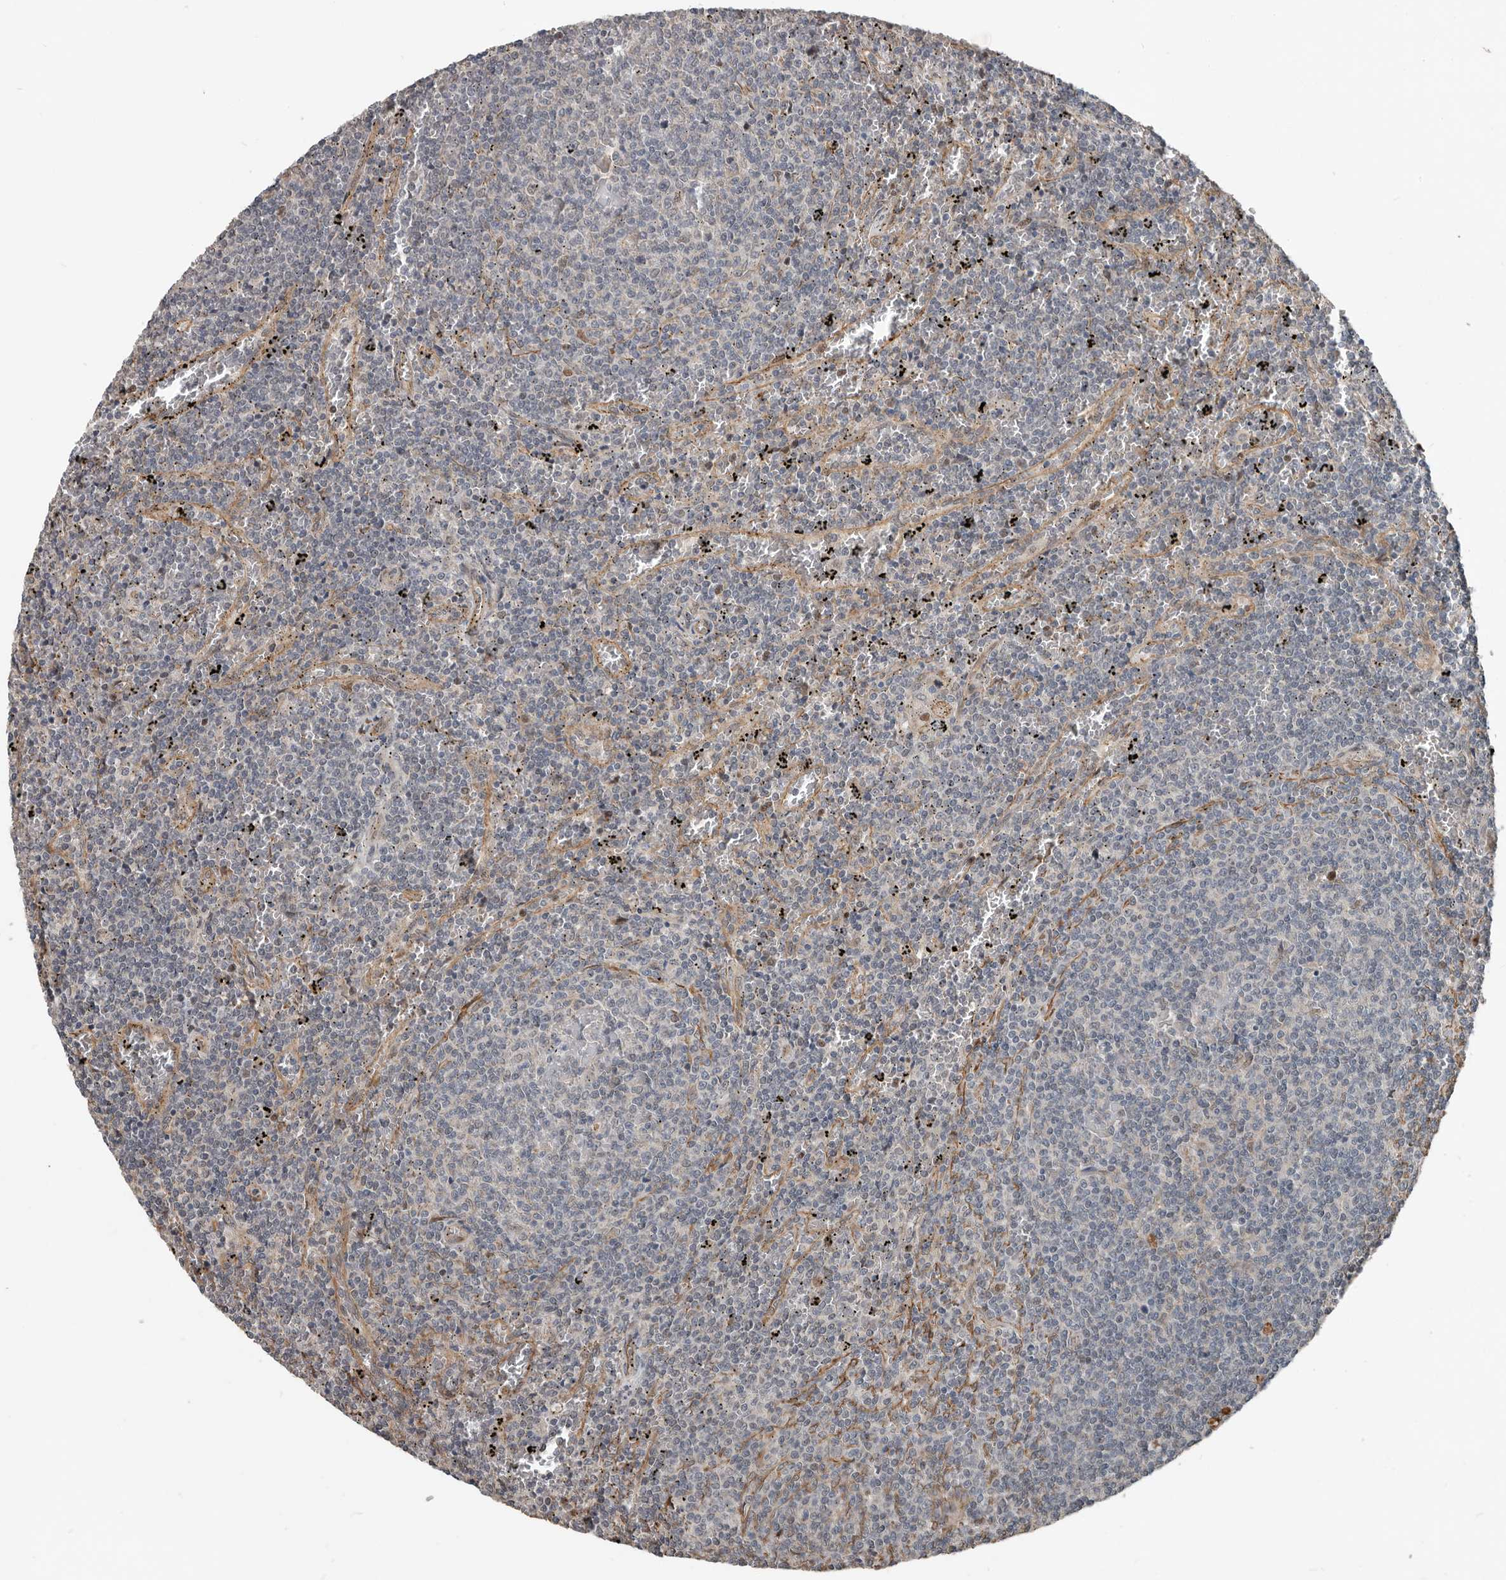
{"staining": {"intensity": "negative", "quantity": "none", "location": "none"}, "tissue": "lymphoma", "cell_type": "Tumor cells", "image_type": "cancer", "snomed": [{"axis": "morphology", "description": "Malignant lymphoma, non-Hodgkin's type, Low grade"}, {"axis": "topography", "description": "Spleen"}], "caption": "This is a photomicrograph of immunohistochemistry staining of malignant lymphoma, non-Hodgkin's type (low-grade), which shows no staining in tumor cells.", "gene": "YOD1", "patient": {"sex": "female", "age": 50}}